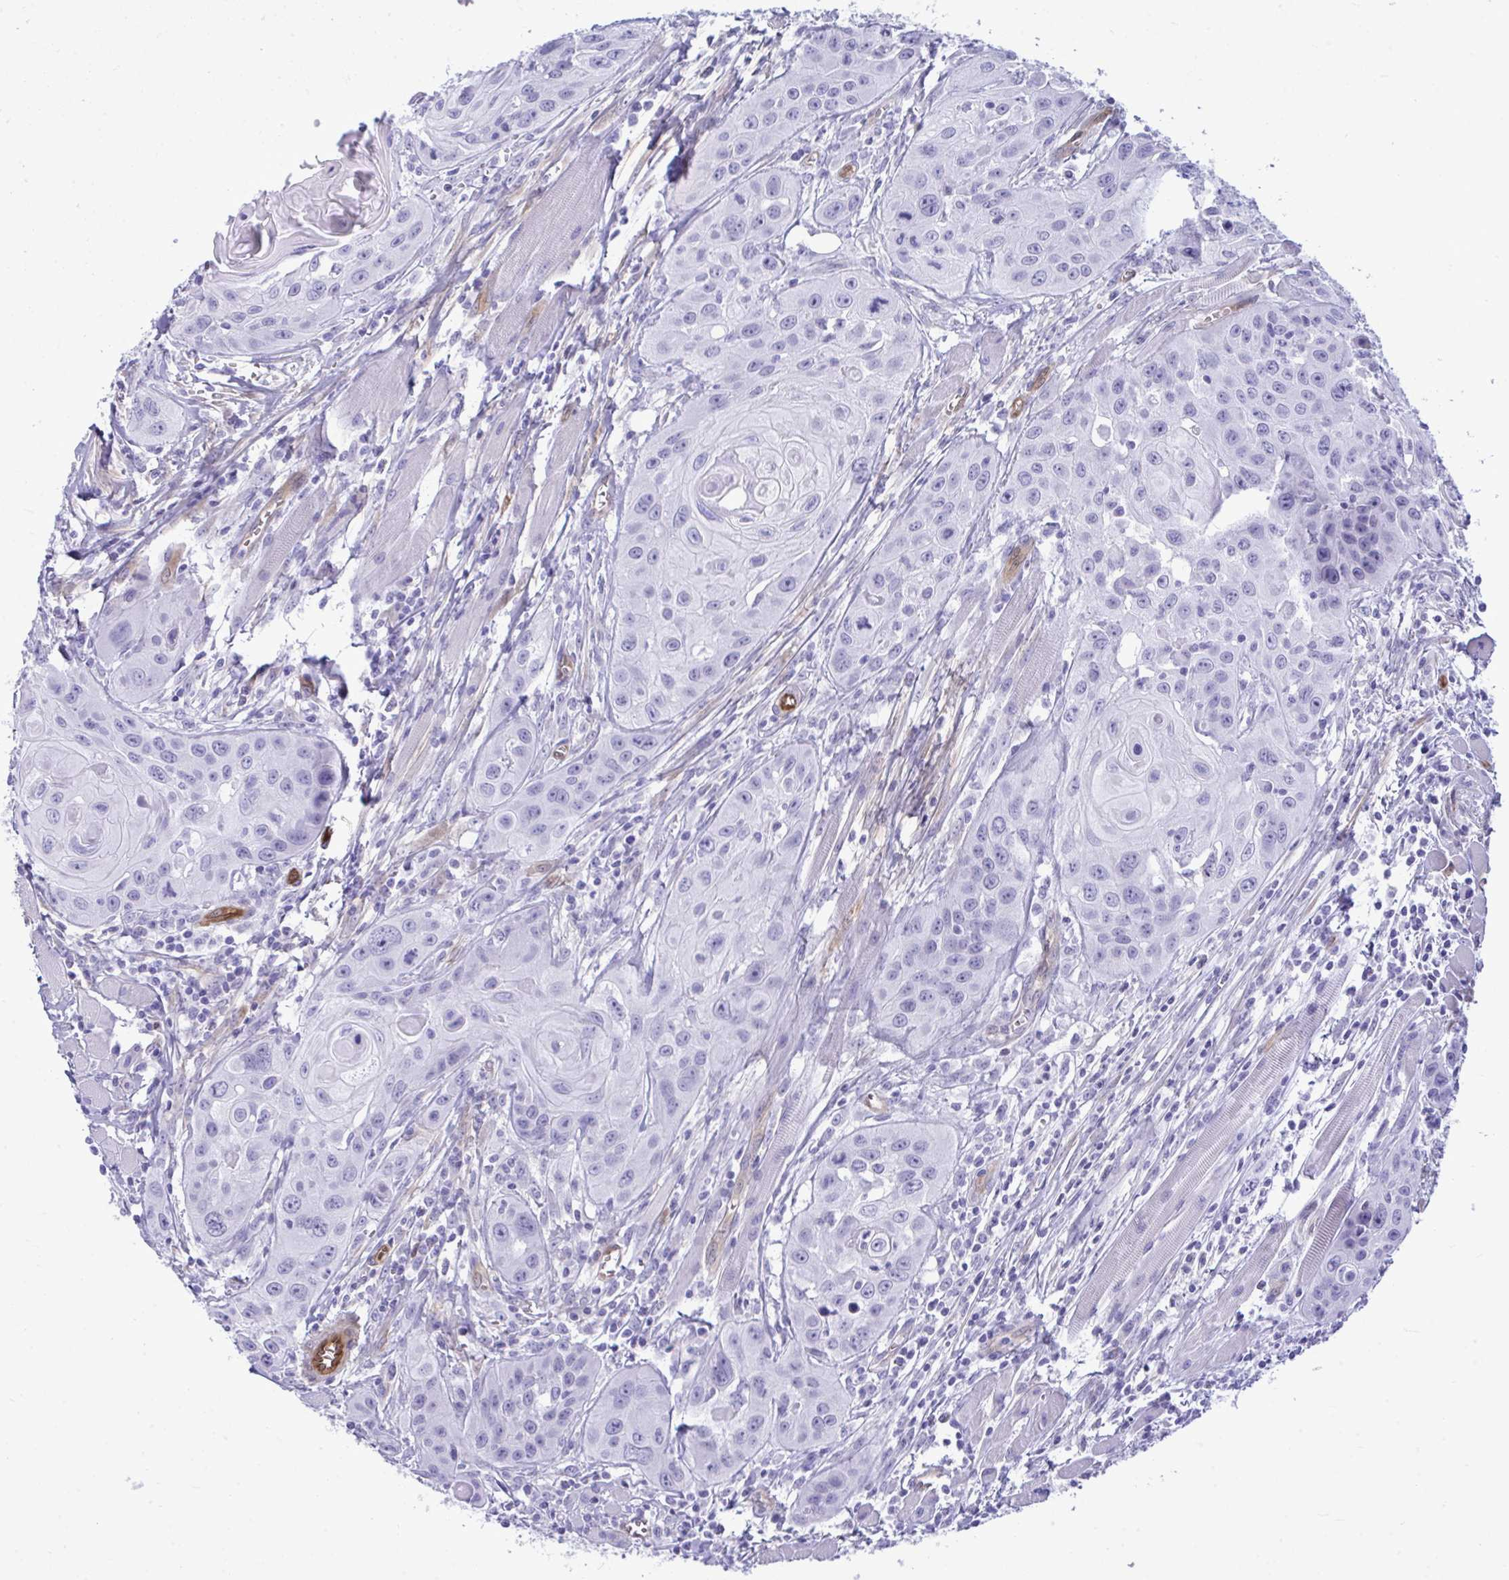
{"staining": {"intensity": "negative", "quantity": "none", "location": "none"}, "tissue": "head and neck cancer", "cell_type": "Tumor cells", "image_type": "cancer", "snomed": [{"axis": "morphology", "description": "Squamous cell carcinoma, NOS"}, {"axis": "topography", "description": "Oral tissue"}, {"axis": "topography", "description": "Head-Neck"}], "caption": "Immunohistochemical staining of head and neck squamous cell carcinoma demonstrates no significant positivity in tumor cells. (DAB (3,3'-diaminobenzidine) IHC visualized using brightfield microscopy, high magnification).", "gene": "LIMS2", "patient": {"sex": "male", "age": 58}}